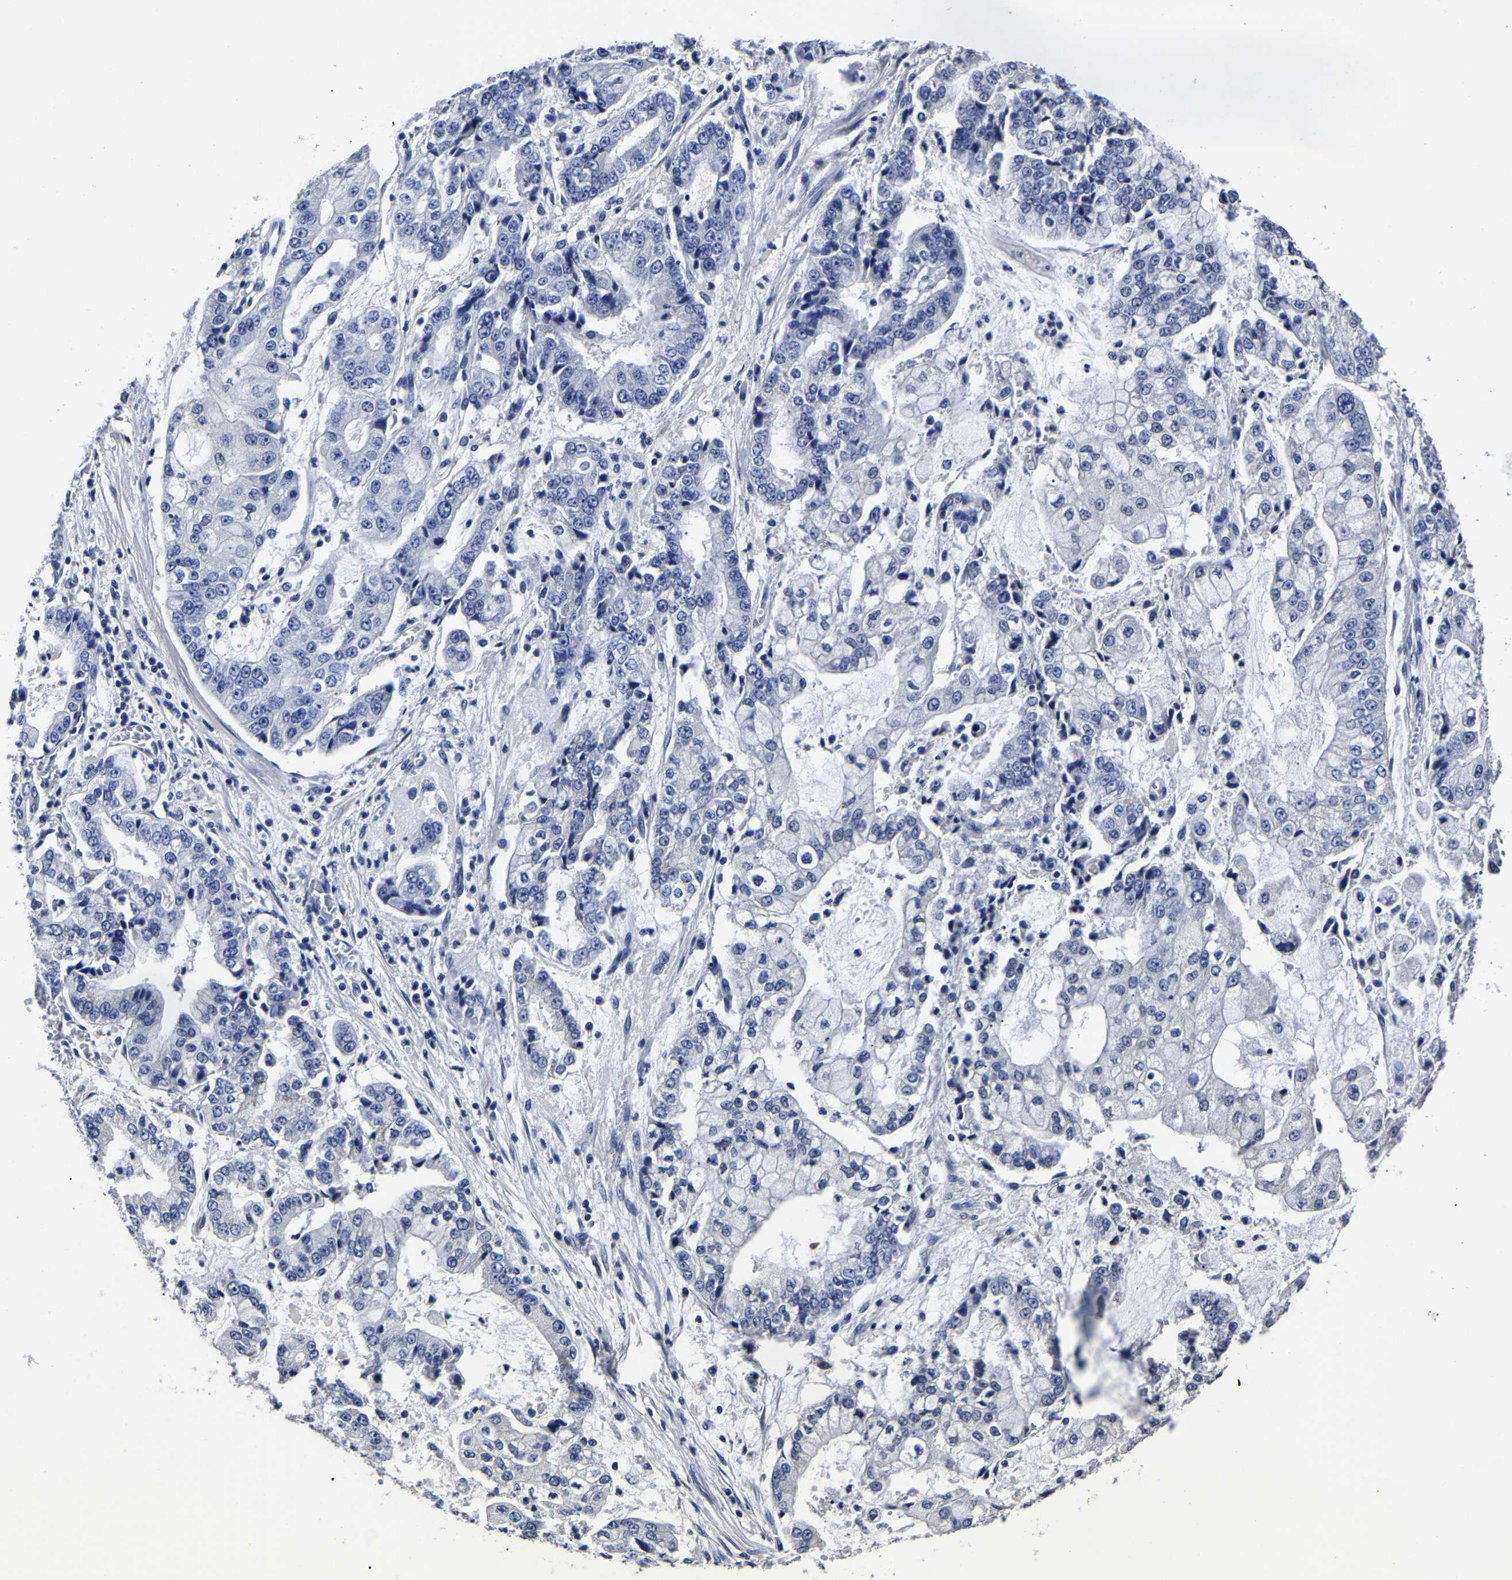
{"staining": {"intensity": "negative", "quantity": "none", "location": "none"}, "tissue": "stomach cancer", "cell_type": "Tumor cells", "image_type": "cancer", "snomed": [{"axis": "morphology", "description": "Adenocarcinoma, NOS"}, {"axis": "topography", "description": "Stomach"}], "caption": "Protein analysis of stomach cancer (adenocarcinoma) reveals no significant positivity in tumor cells.", "gene": "AKAP4", "patient": {"sex": "male", "age": 76}}